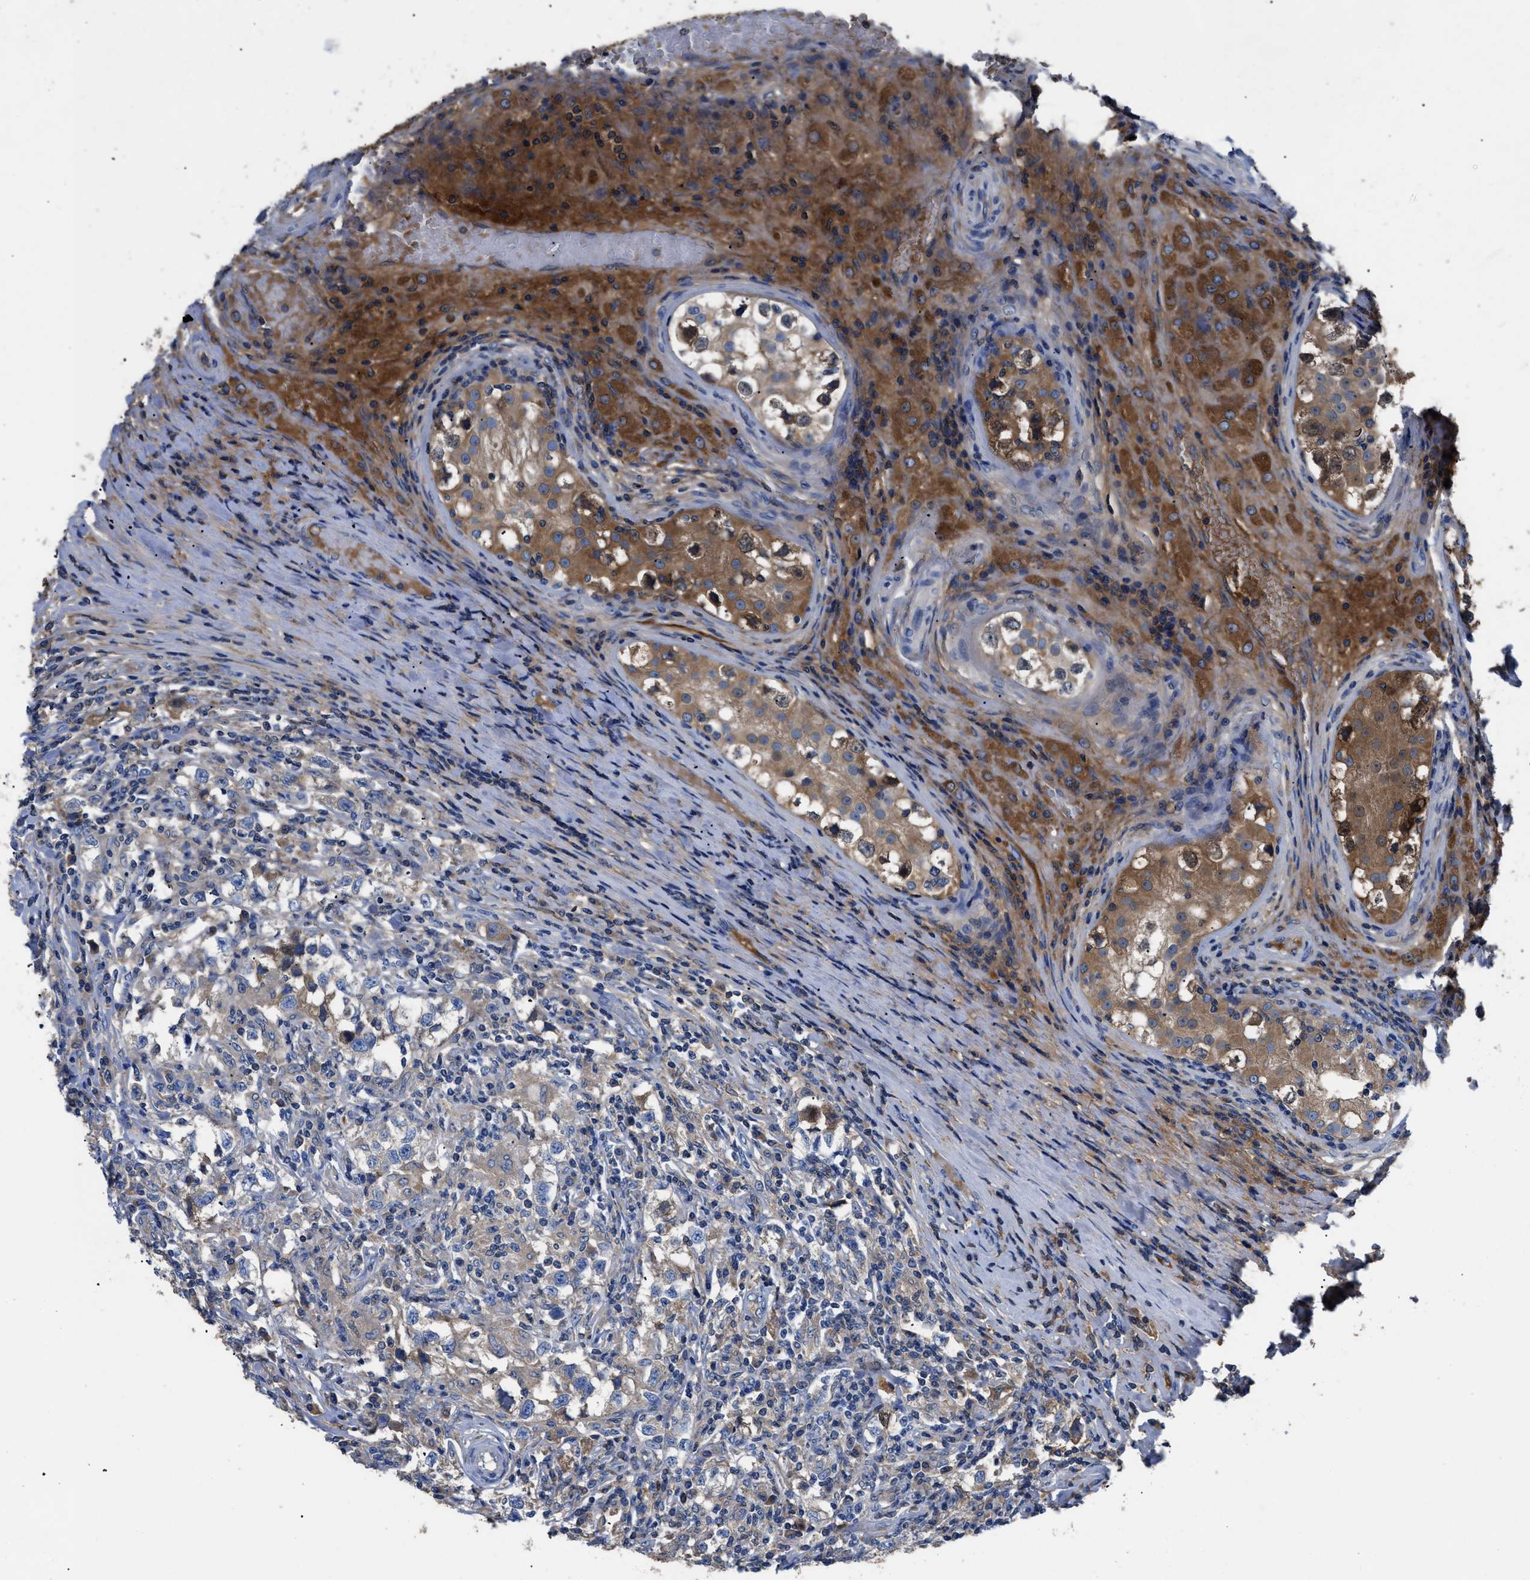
{"staining": {"intensity": "weak", "quantity": "<25%", "location": "cytoplasmic/membranous"}, "tissue": "testis cancer", "cell_type": "Tumor cells", "image_type": "cancer", "snomed": [{"axis": "morphology", "description": "Carcinoma, Embryonal, NOS"}, {"axis": "topography", "description": "Testis"}], "caption": "Protein analysis of testis cancer (embryonal carcinoma) demonstrates no significant staining in tumor cells.", "gene": "SERPINA6", "patient": {"sex": "male", "age": 21}}